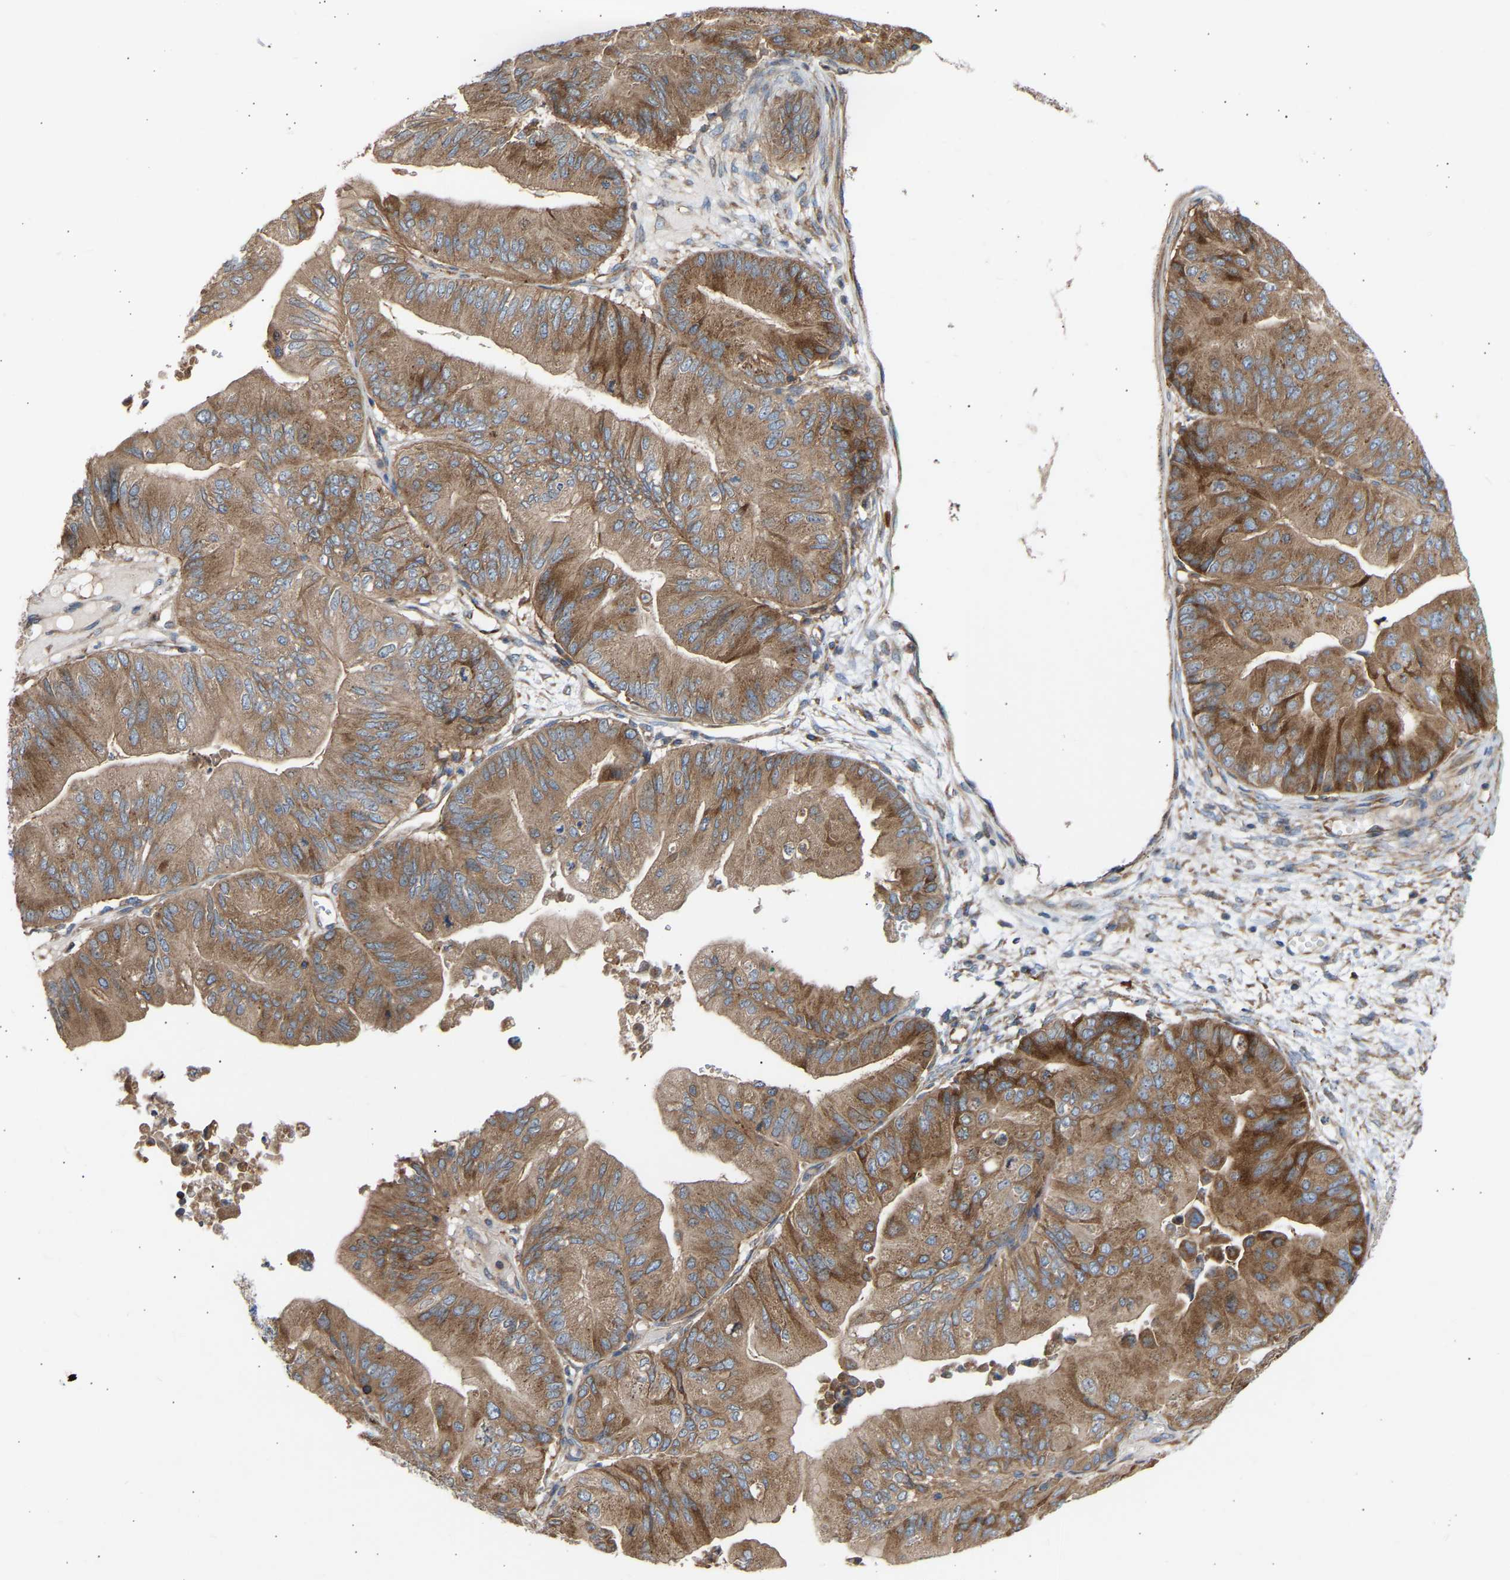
{"staining": {"intensity": "moderate", "quantity": ">75%", "location": "cytoplasmic/membranous"}, "tissue": "ovarian cancer", "cell_type": "Tumor cells", "image_type": "cancer", "snomed": [{"axis": "morphology", "description": "Cystadenocarcinoma, mucinous, NOS"}, {"axis": "topography", "description": "Ovary"}], "caption": "A micrograph of human mucinous cystadenocarcinoma (ovarian) stained for a protein shows moderate cytoplasmic/membranous brown staining in tumor cells.", "gene": "GCN1", "patient": {"sex": "female", "age": 61}}